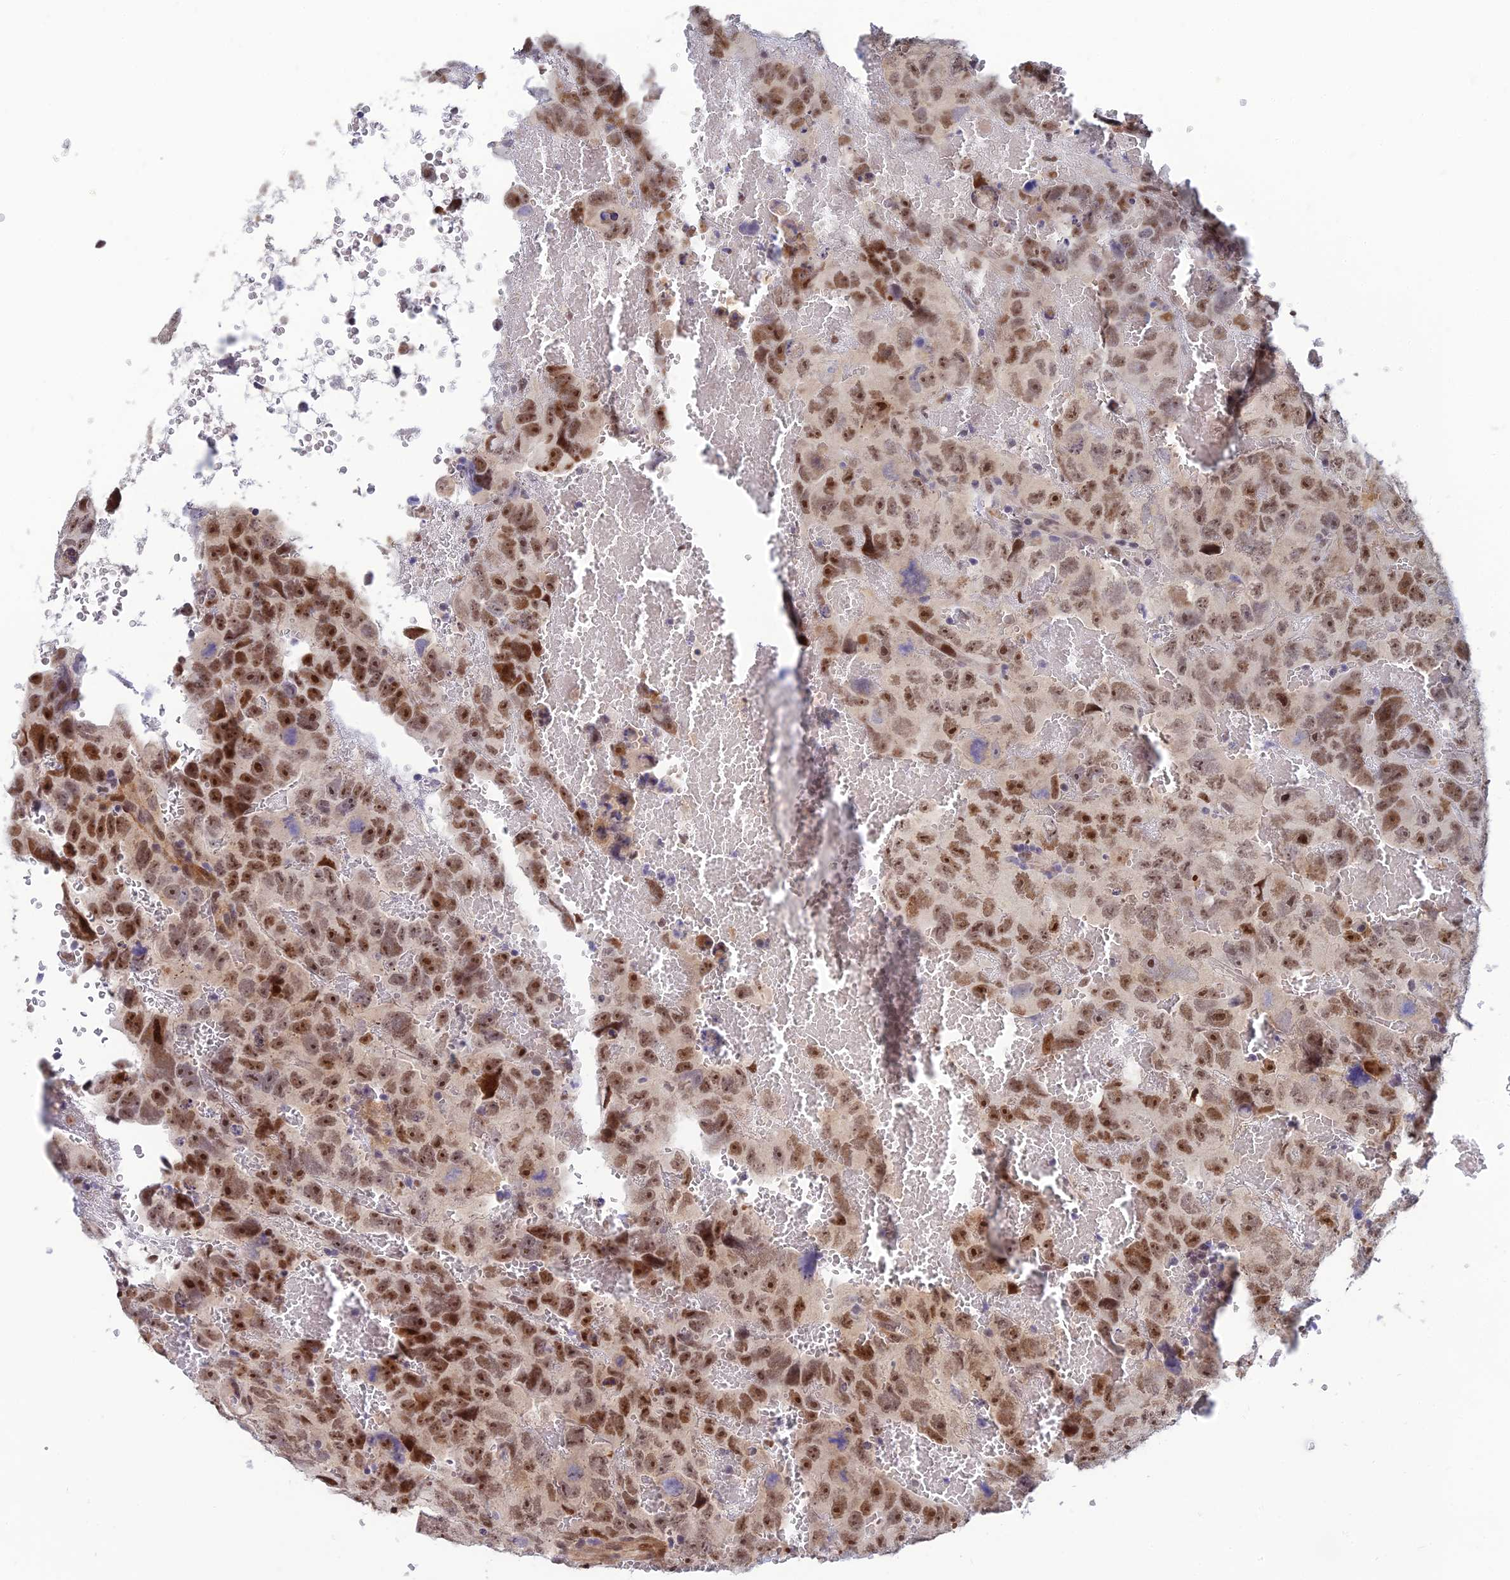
{"staining": {"intensity": "strong", "quantity": "25%-75%", "location": "nuclear"}, "tissue": "testis cancer", "cell_type": "Tumor cells", "image_type": "cancer", "snomed": [{"axis": "morphology", "description": "Carcinoma, Embryonal, NOS"}, {"axis": "topography", "description": "Testis"}], "caption": "Testis cancer (embryonal carcinoma) was stained to show a protein in brown. There is high levels of strong nuclear staining in about 25%-75% of tumor cells.", "gene": "CLK4", "patient": {"sex": "male", "age": 45}}